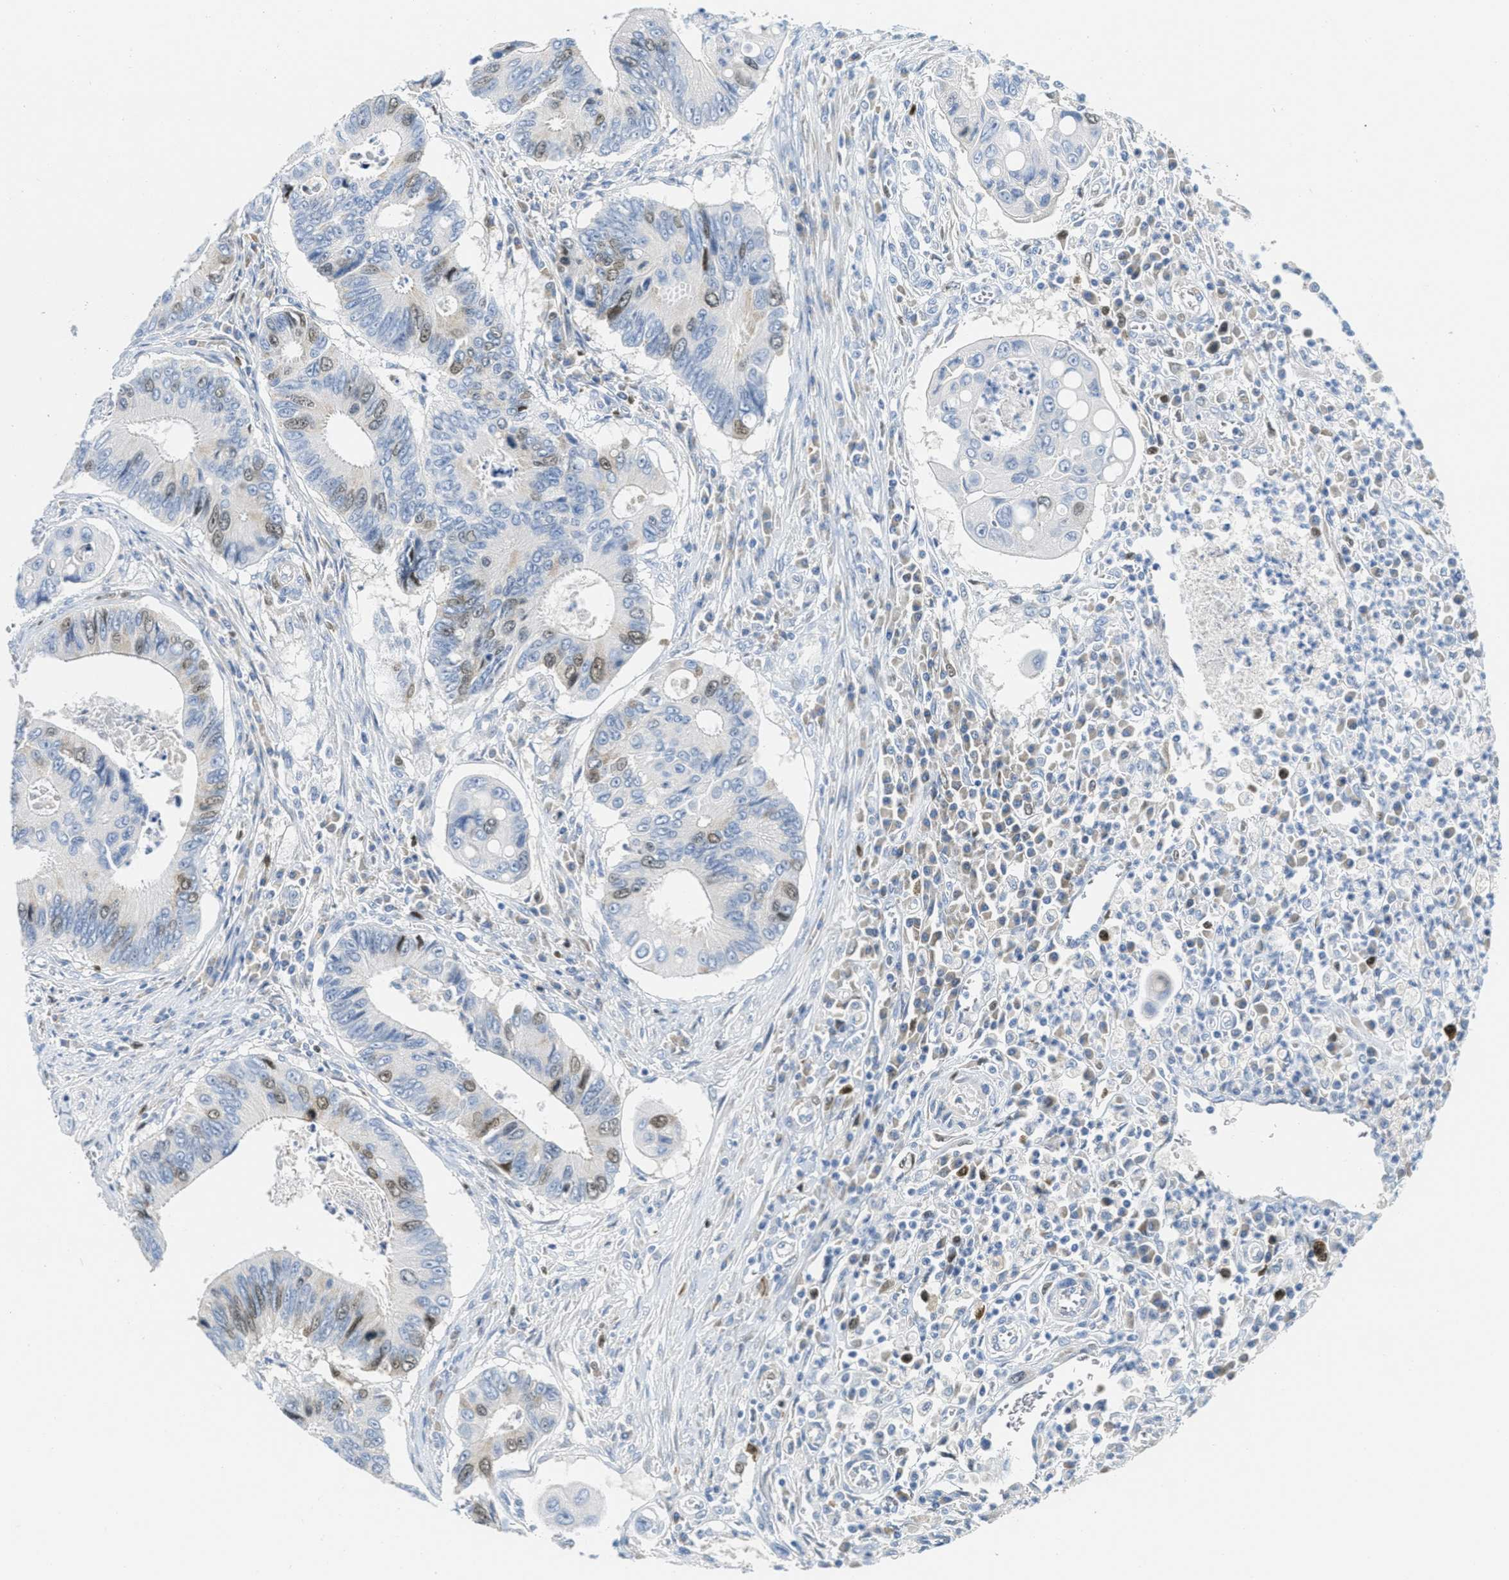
{"staining": {"intensity": "moderate", "quantity": "<25%", "location": "nuclear"}, "tissue": "colorectal cancer", "cell_type": "Tumor cells", "image_type": "cancer", "snomed": [{"axis": "morphology", "description": "Inflammation, NOS"}, {"axis": "morphology", "description": "Adenocarcinoma, NOS"}, {"axis": "topography", "description": "Colon"}], "caption": "Tumor cells reveal moderate nuclear positivity in approximately <25% of cells in colorectal adenocarcinoma.", "gene": "ORC6", "patient": {"sex": "male", "age": 72}}